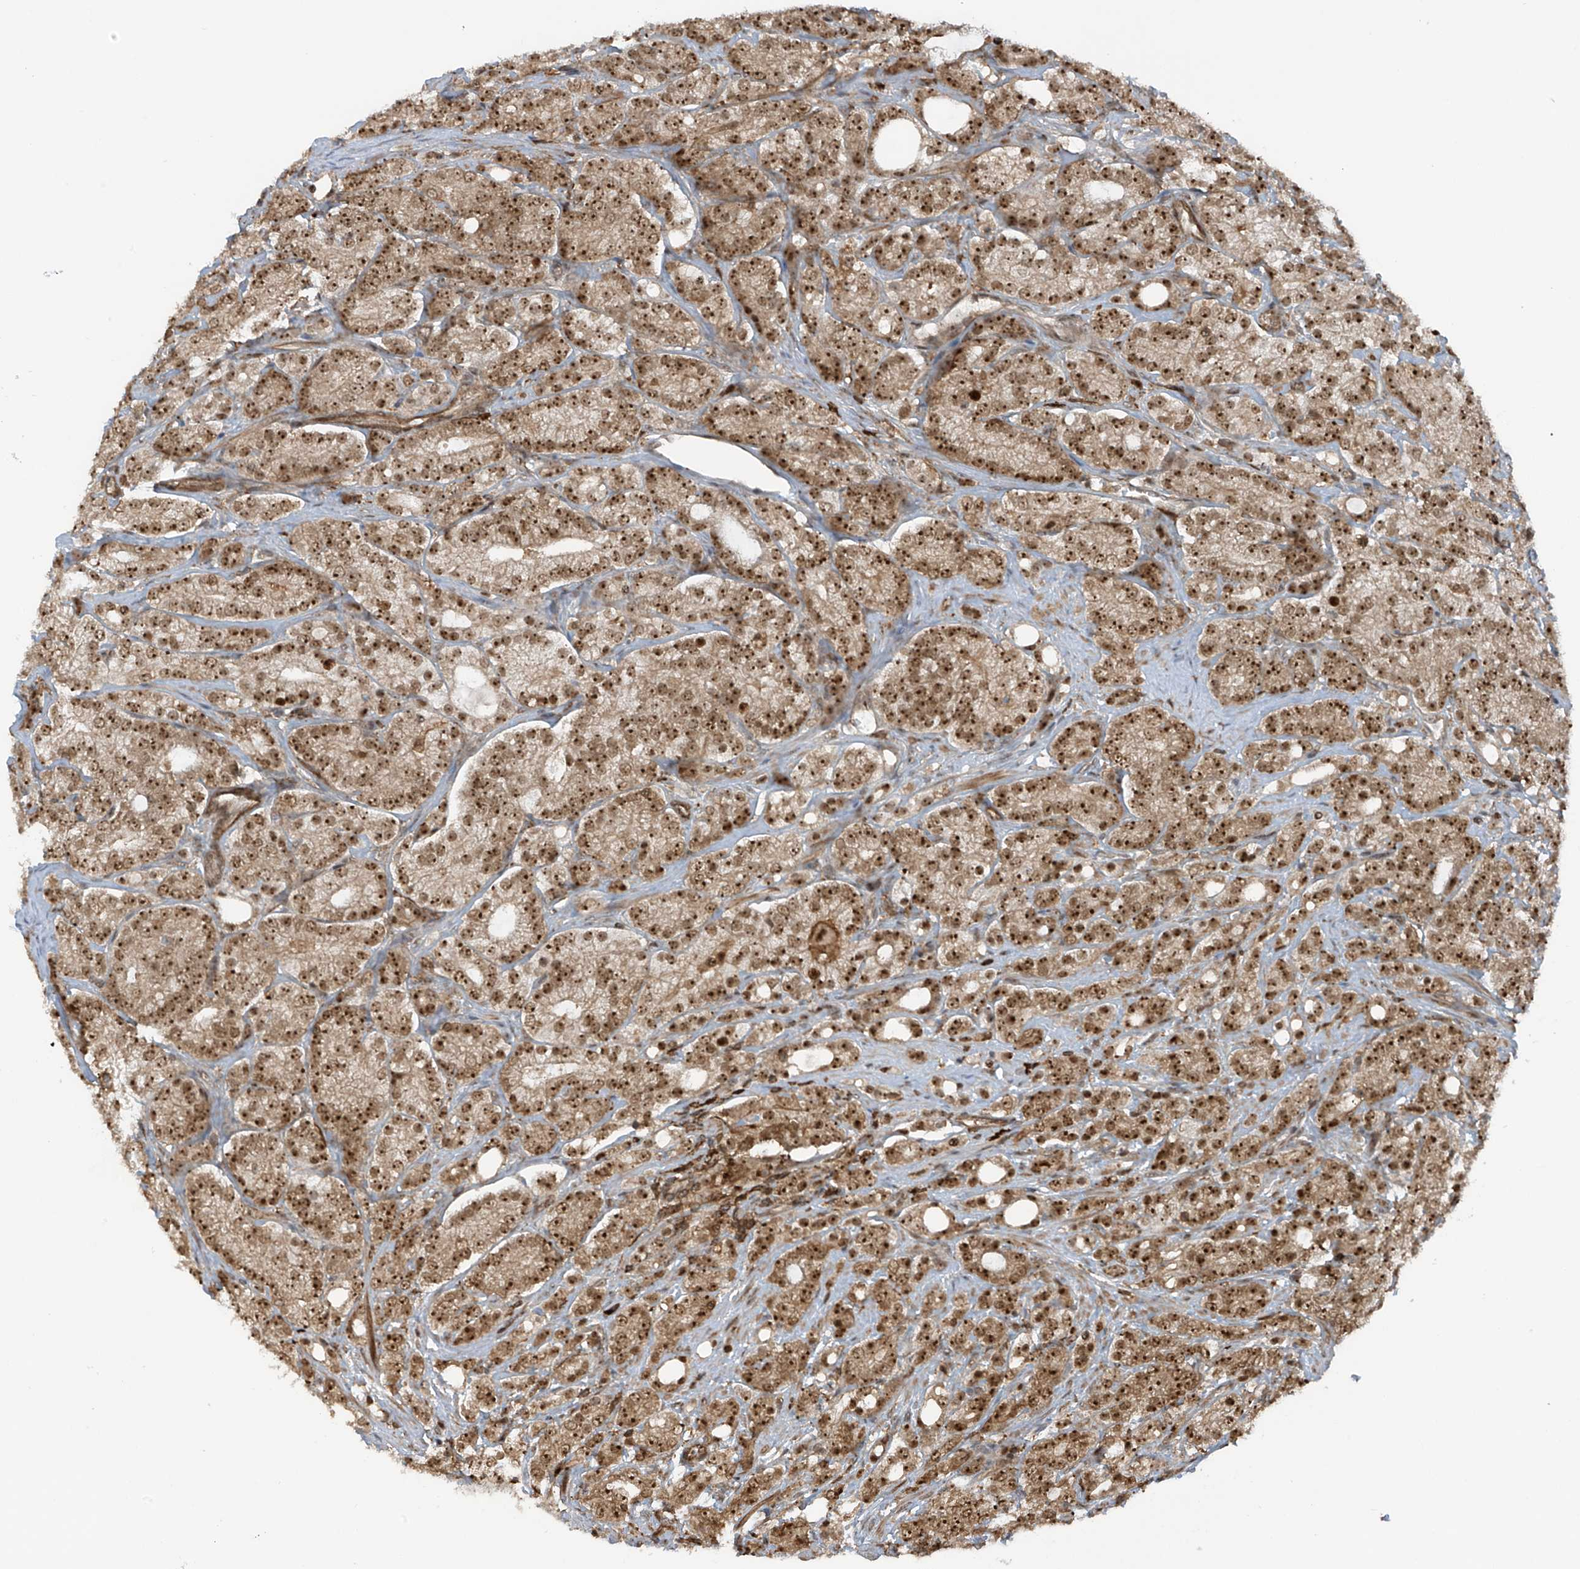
{"staining": {"intensity": "strong", "quantity": ">75%", "location": "nuclear"}, "tissue": "prostate cancer", "cell_type": "Tumor cells", "image_type": "cancer", "snomed": [{"axis": "morphology", "description": "Adenocarcinoma, High grade"}, {"axis": "topography", "description": "Prostate"}], "caption": "Human prostate cancer (high-grade adenocarcinoma) stained with a protein marker displays strong staining in tumor cells.", "gene": "REPIN1", "patient": {"sex": "male", "age": 57}}